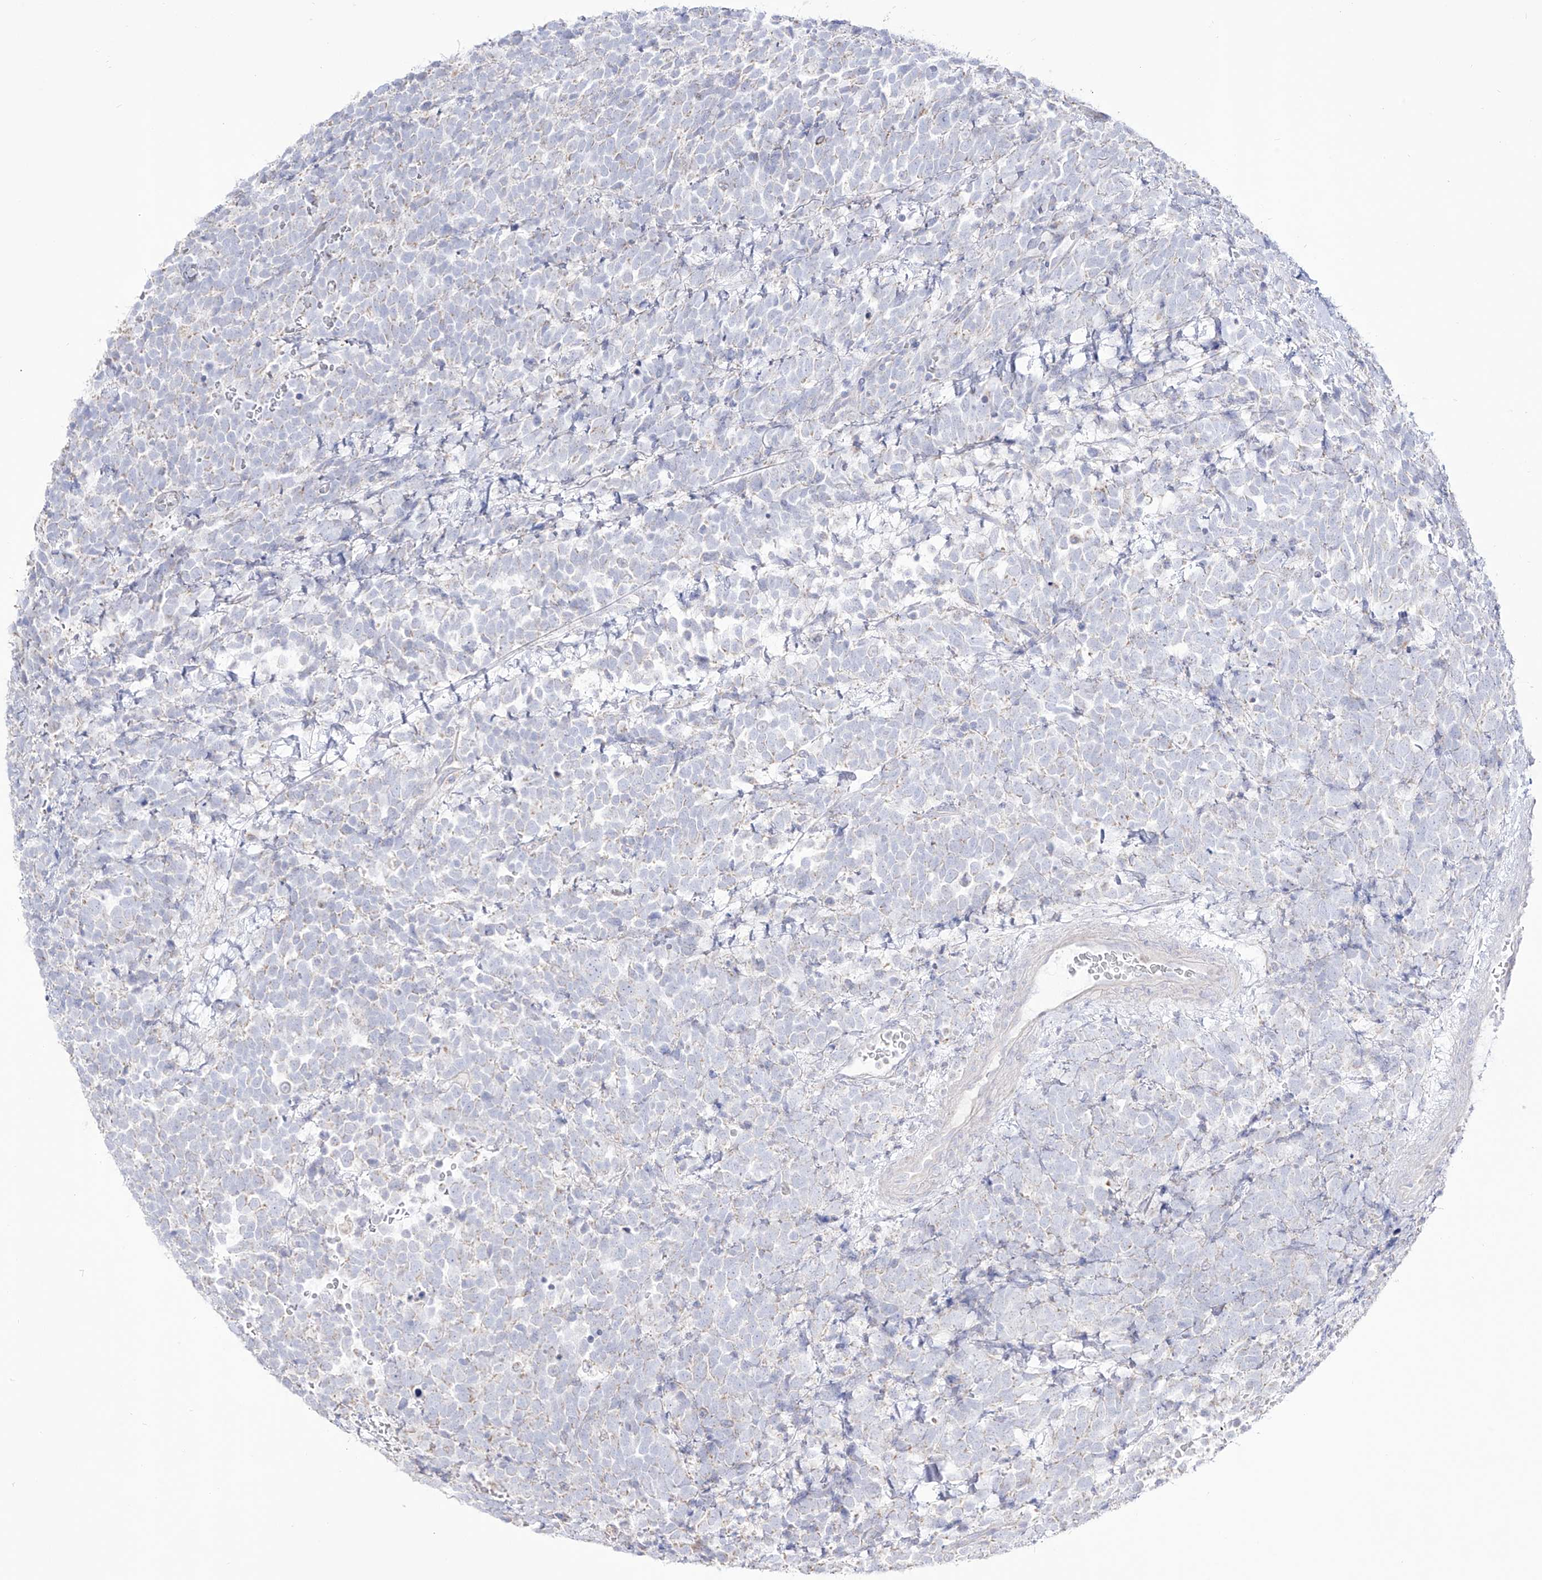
{"staining": {"intensity": "negative", "quantity": "none", "location": "none"}, "tissue": "urothelial cancer", "cell_type": "Tumor cells", "image_type": "cancer", "snomed": [{"axis": "morphology", "description": "Urothelial carcinoma, High grade"}, {"axis": "topography", "description": "Urinary bladder"}], "caption": "Urothelial cancer was stained to show a protein in brown. There is no significant staining in tumor cells. (DAB (3,3'-diaminobenzidine) immunohistochemistry (IHC), high magnification).", "gene": "RCHY1", "patient": {"sex": "female", "age": 82}}